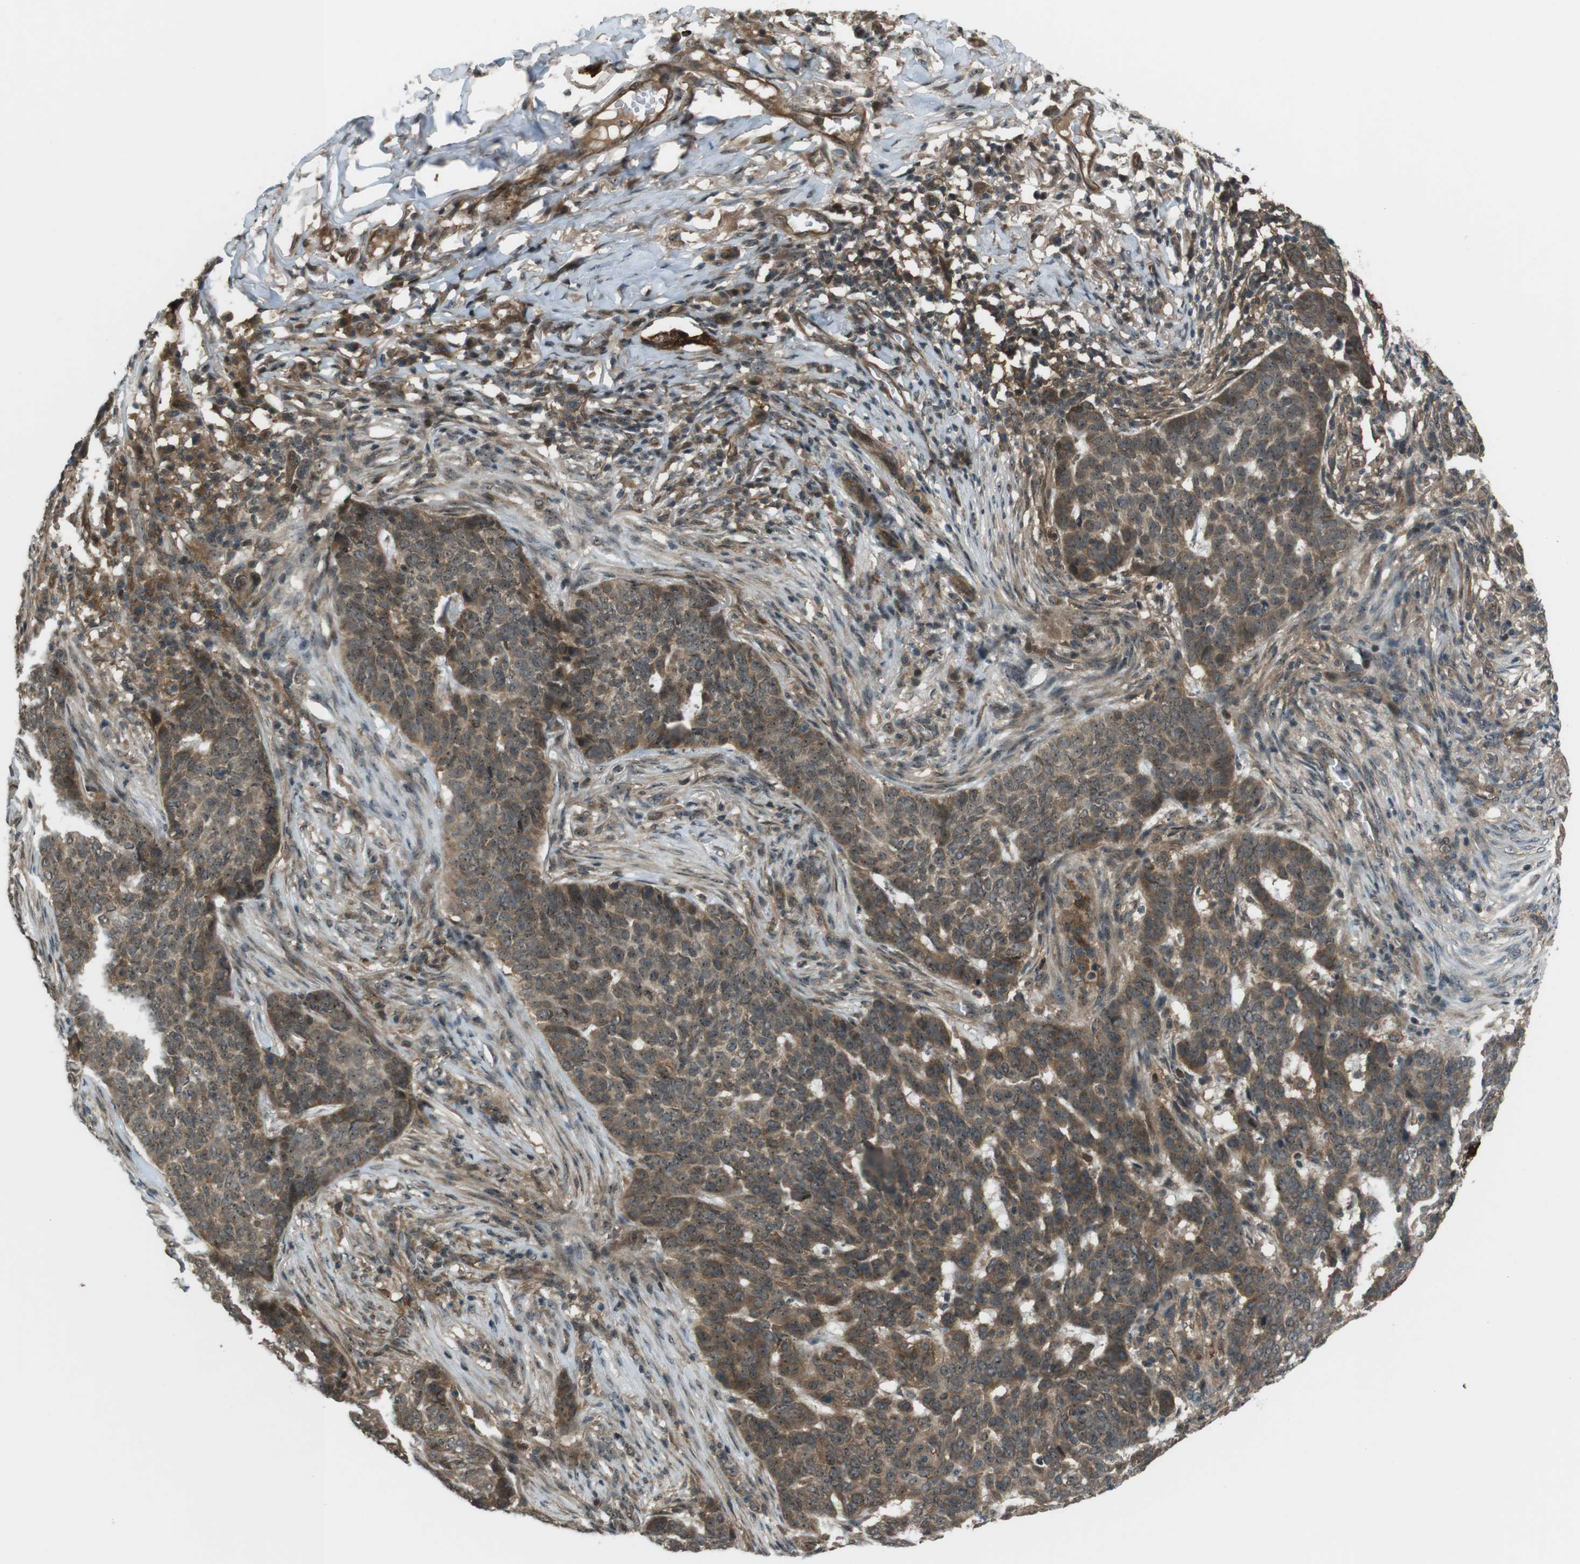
{"staining": {"intensity": "moderate", "quantity": ">75%", "location": "cytoplasmic/membranous,nuclear"}, "tissue": "skin cancer", "cell_type": "Tumor cells", "image_type": "cancer", "snomed": [{"axis": "morphology", "description": "Basal cell carcinoma"}, {"axis": "topography", "description": "Skin"}], "caption": "An image of skin basal cell carcinoma stained for a protein demonstrates moderate cytoplasmic/membranous and nuclear brown staining in tumor cells. (IHC, brightfield microscopy, high magnification).", "gene": "TIAM2", "patient": {"sex": "male", "age": 85}}